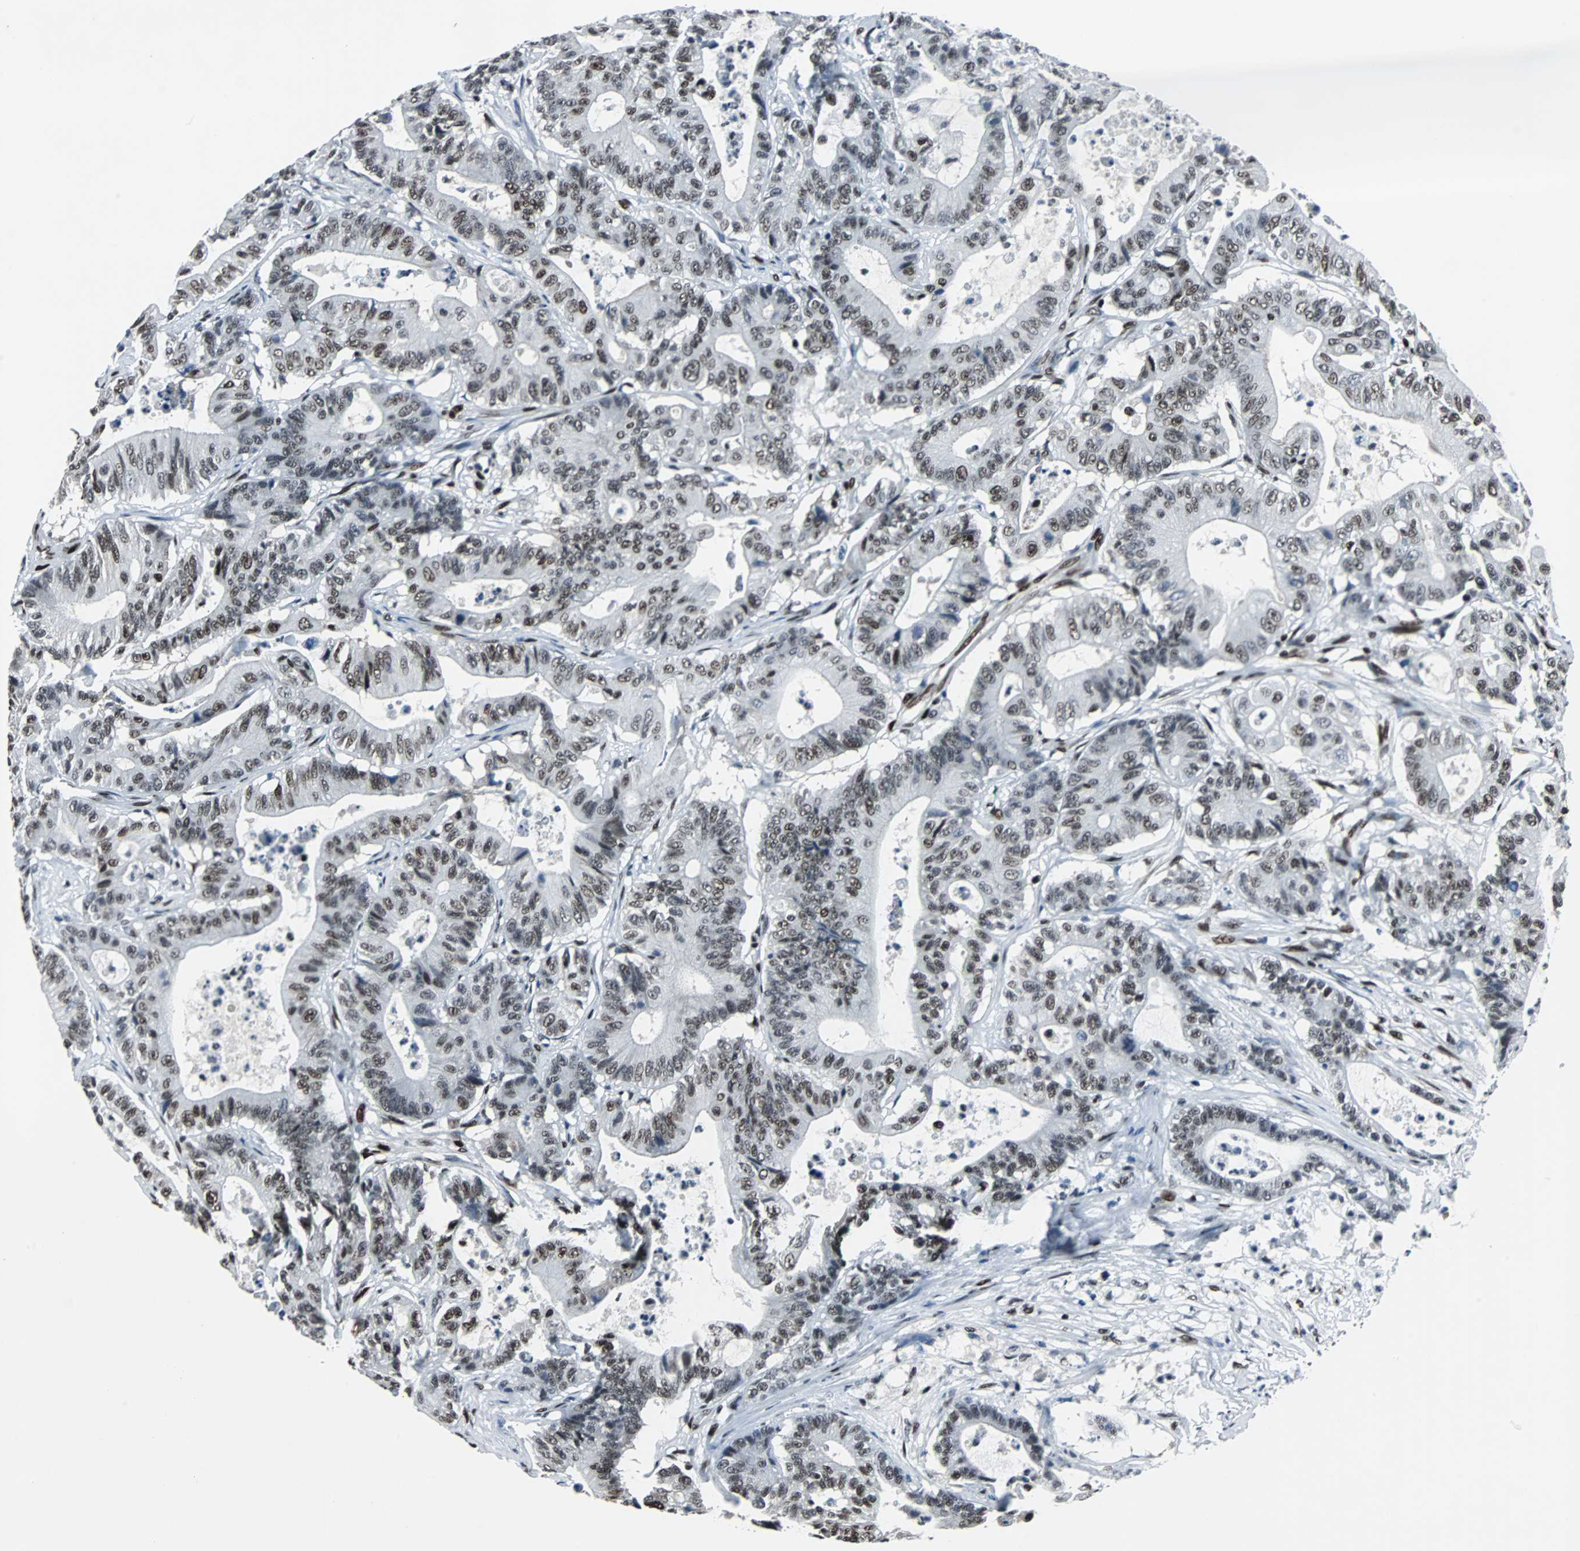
{"staining": {"intensity": "moderate", "quantity": ">75%", "location": "nuclear"}, "tissue": "colorectal cancer", "cell_type": "Tumor cells", "image_type": "cancer", "snomed": [{"axis": "morphology", "description": "Adenocarcinoma, NOS"}, {"axis": "topography", "description": "Colon"}], "caption": "Protein expression analysis of human colorectal adenocarcinoma reveals moderate nuclear positivity in about >75% of tumor cells. The protein is stained brown, and the nuclei are stained in blue (DAB IHC with brightfield microscopy, high magnification).", "gene": "MEF2D", "patient": {"sex": "female", "age": 84}}